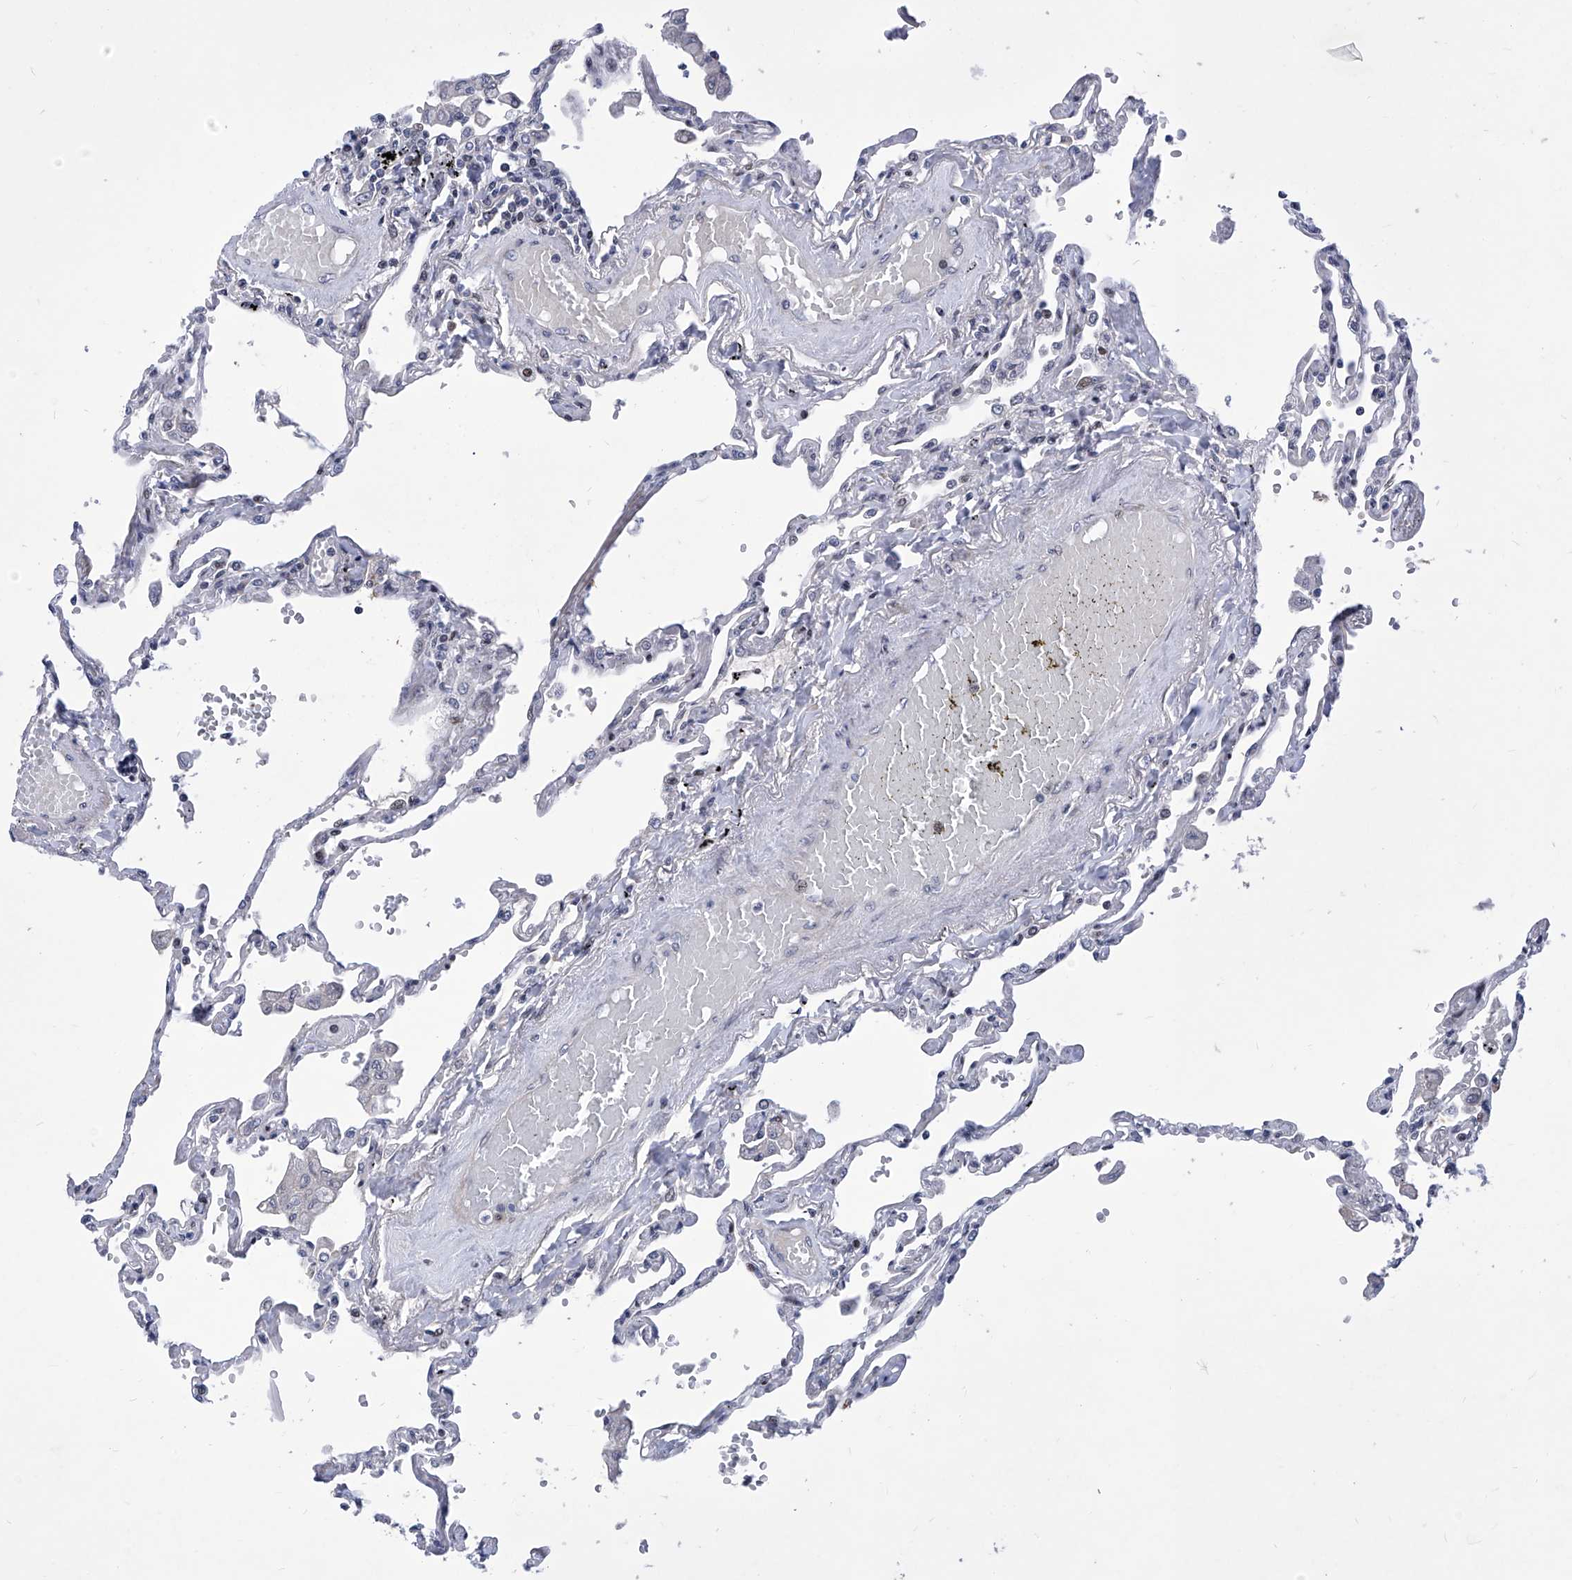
{"staining": {"intensity": "moderate", "quantity": "<25%", "location": "nuclear"}, "tissue": "lung", "cell_type": "Alveolar cells", "image_type": "normal", "snomed": [{"axis": "morphology", "description": "Normal tissue, NOS"}, {"axis": "topography", "description": "Lung"}], "caption": "IHC (DAB) staining of benign human lung shows moderate nuclear protein staining in about <25% of alveolar cells.", "gene": "NUFIP1", "patient": {"sex": "female", "age": 67}}